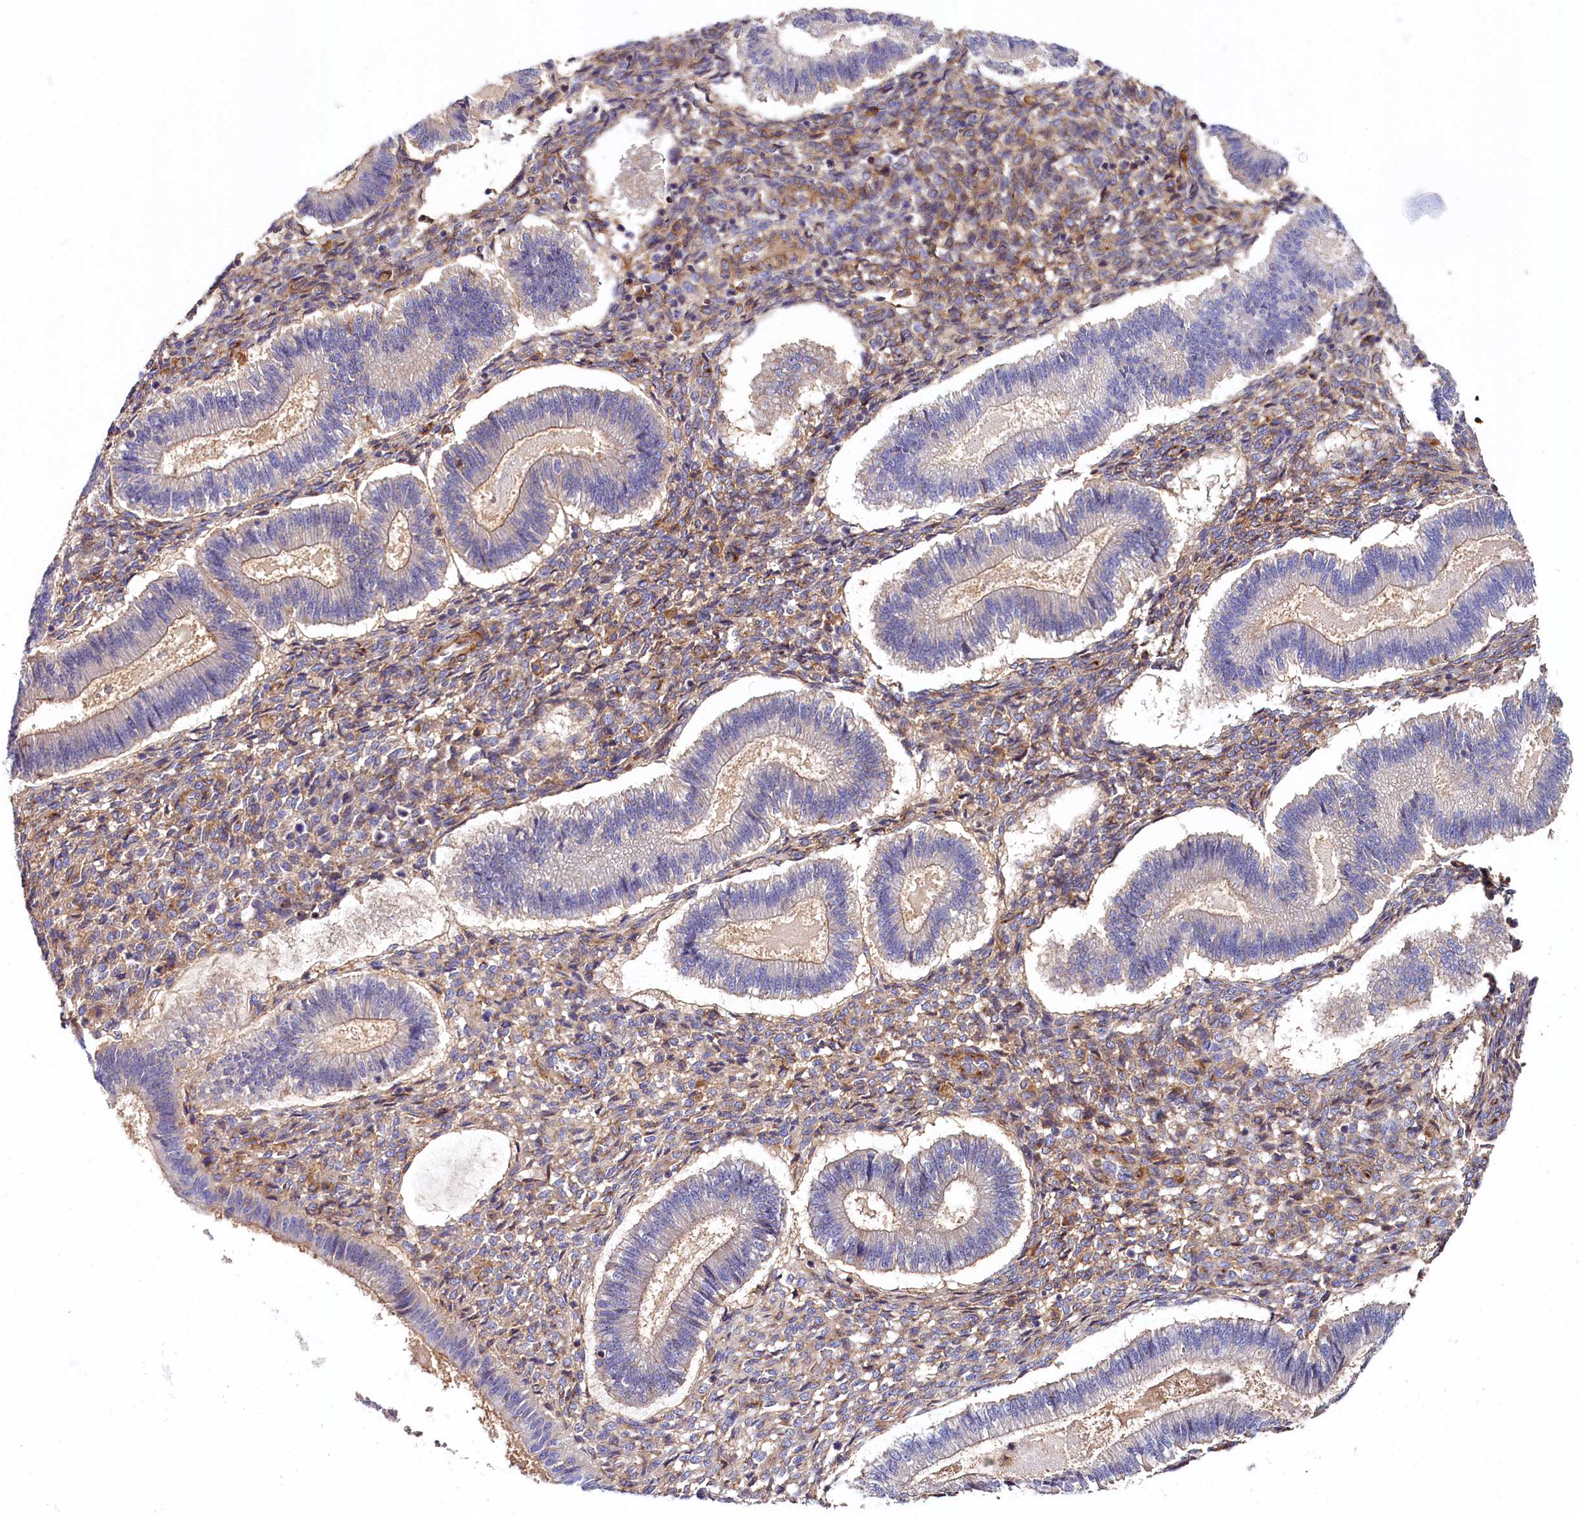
{"staining": {"intensity": "moderate", "quantity": "25%-75%", "location": "cytoplasmic/membranous"}, "tissue": "endometrium", "cell_type": "Cells in endometrial stroma", "image_type": "normal", "snomed": [{"axis": "morphology", "description": "Normal tissue, NOS"}, {"axis": "topography", "description": "Endometrium"}], "caption": "This histopathology image demonstrates benign endometrium stained with immunohistochemistry (IHC) to label a protein in brown. The cytoplasmic/membranous of cells in endometrial stroma show moderate positivity for the protein. Nuclei are counter-stained blue.", "gene": "ANO6", "patient": {"sex": "female", "age": 25}}